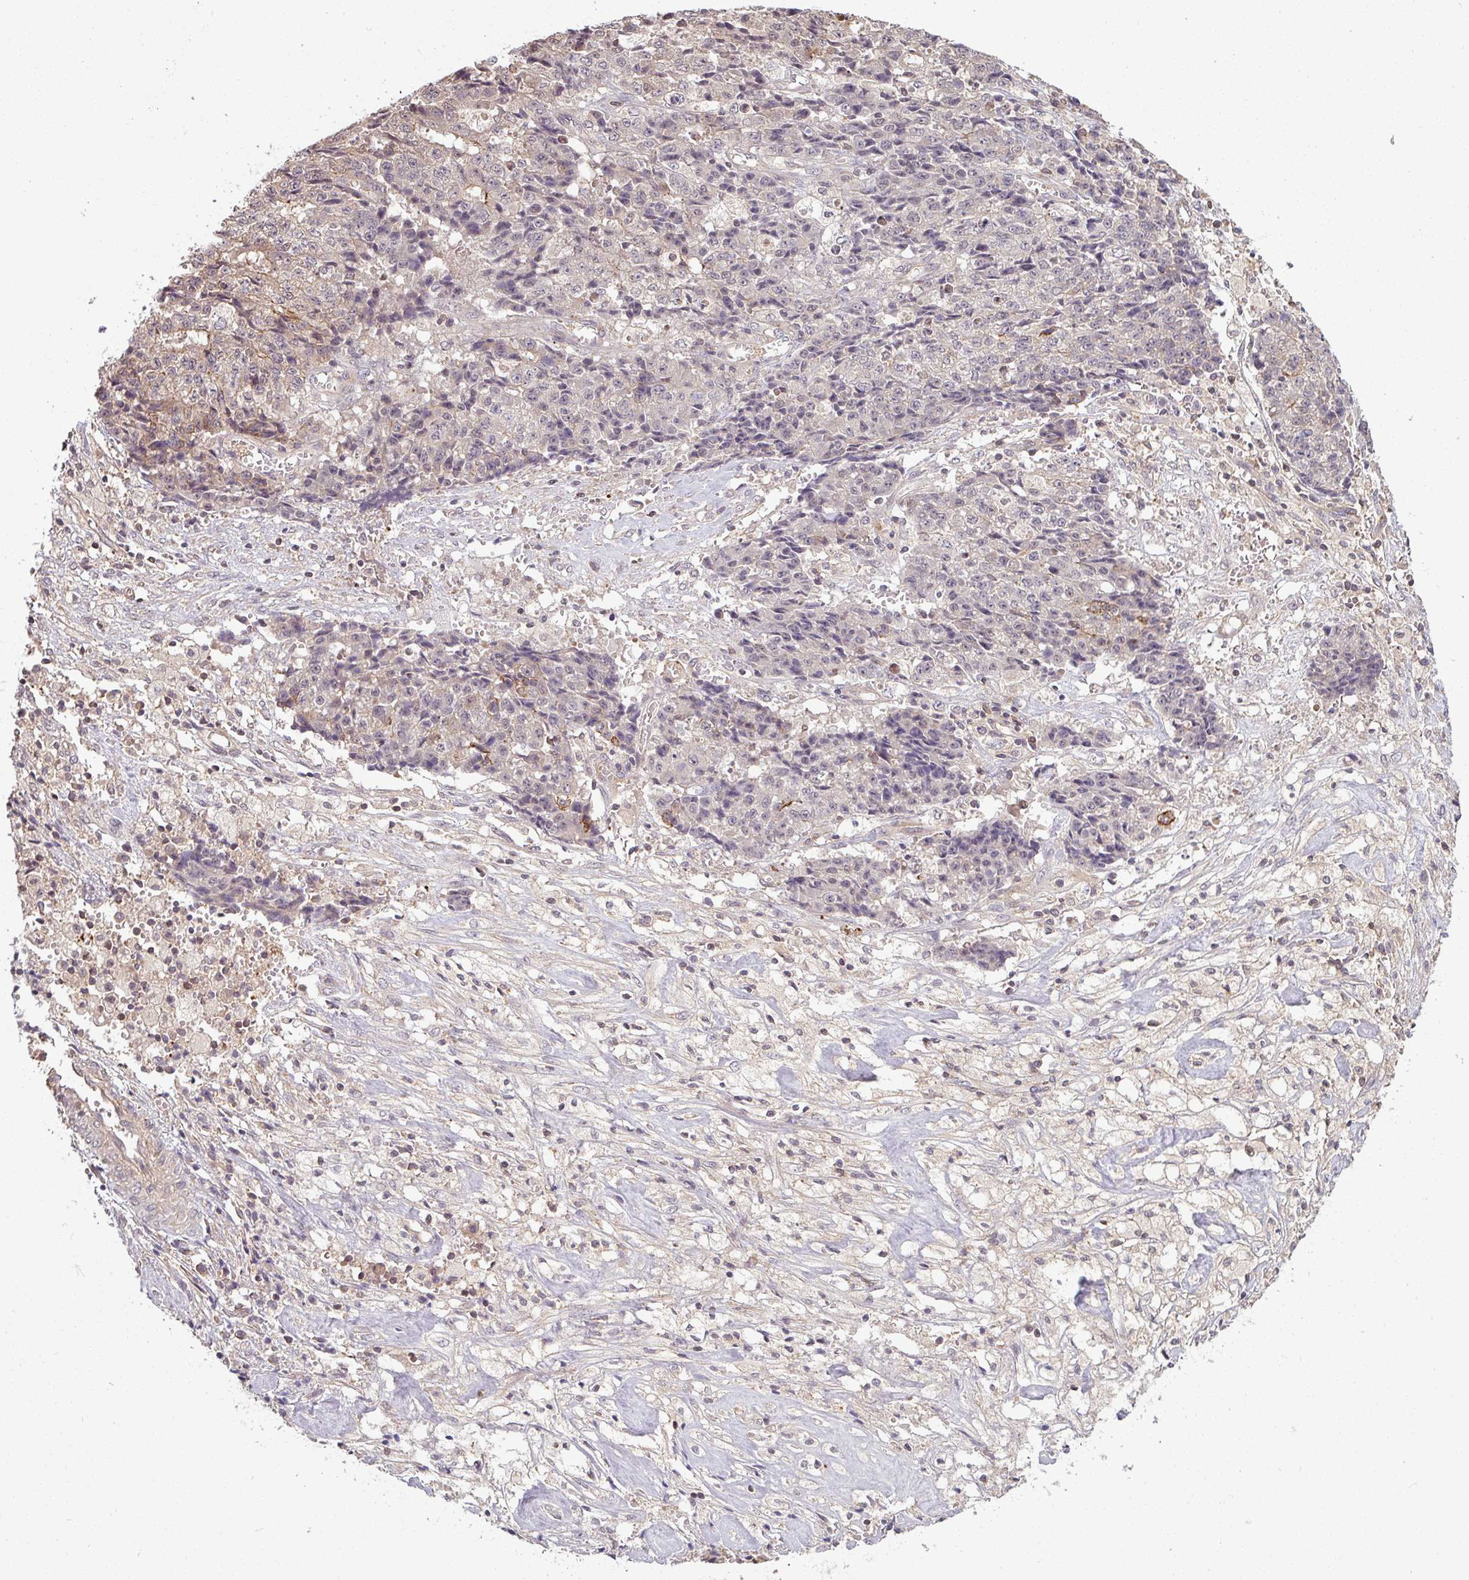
{"staining": {"intensity": "moderate", "quantity": "<25%", "location": "cytoplasmic/membranous"}, "tissue": "ovarian cancer", "cell_type": "Tumor cells", "image_type": "cancer", "snomed": [{"axis": "morphology", "description": "Carcinoma, endometroid"}, {"axis": "topography", "description": "Ovary"}], "caption": "Protein staining shows moderate cytoplasmic/membranous expression in approximately <25% of tumor cells in ovarian cancer. (DAB IHC, brown staining for protein, blue staining for nuclei).", "gene": "TUSC3", "patient": {"sex": "female", "age": 42}}